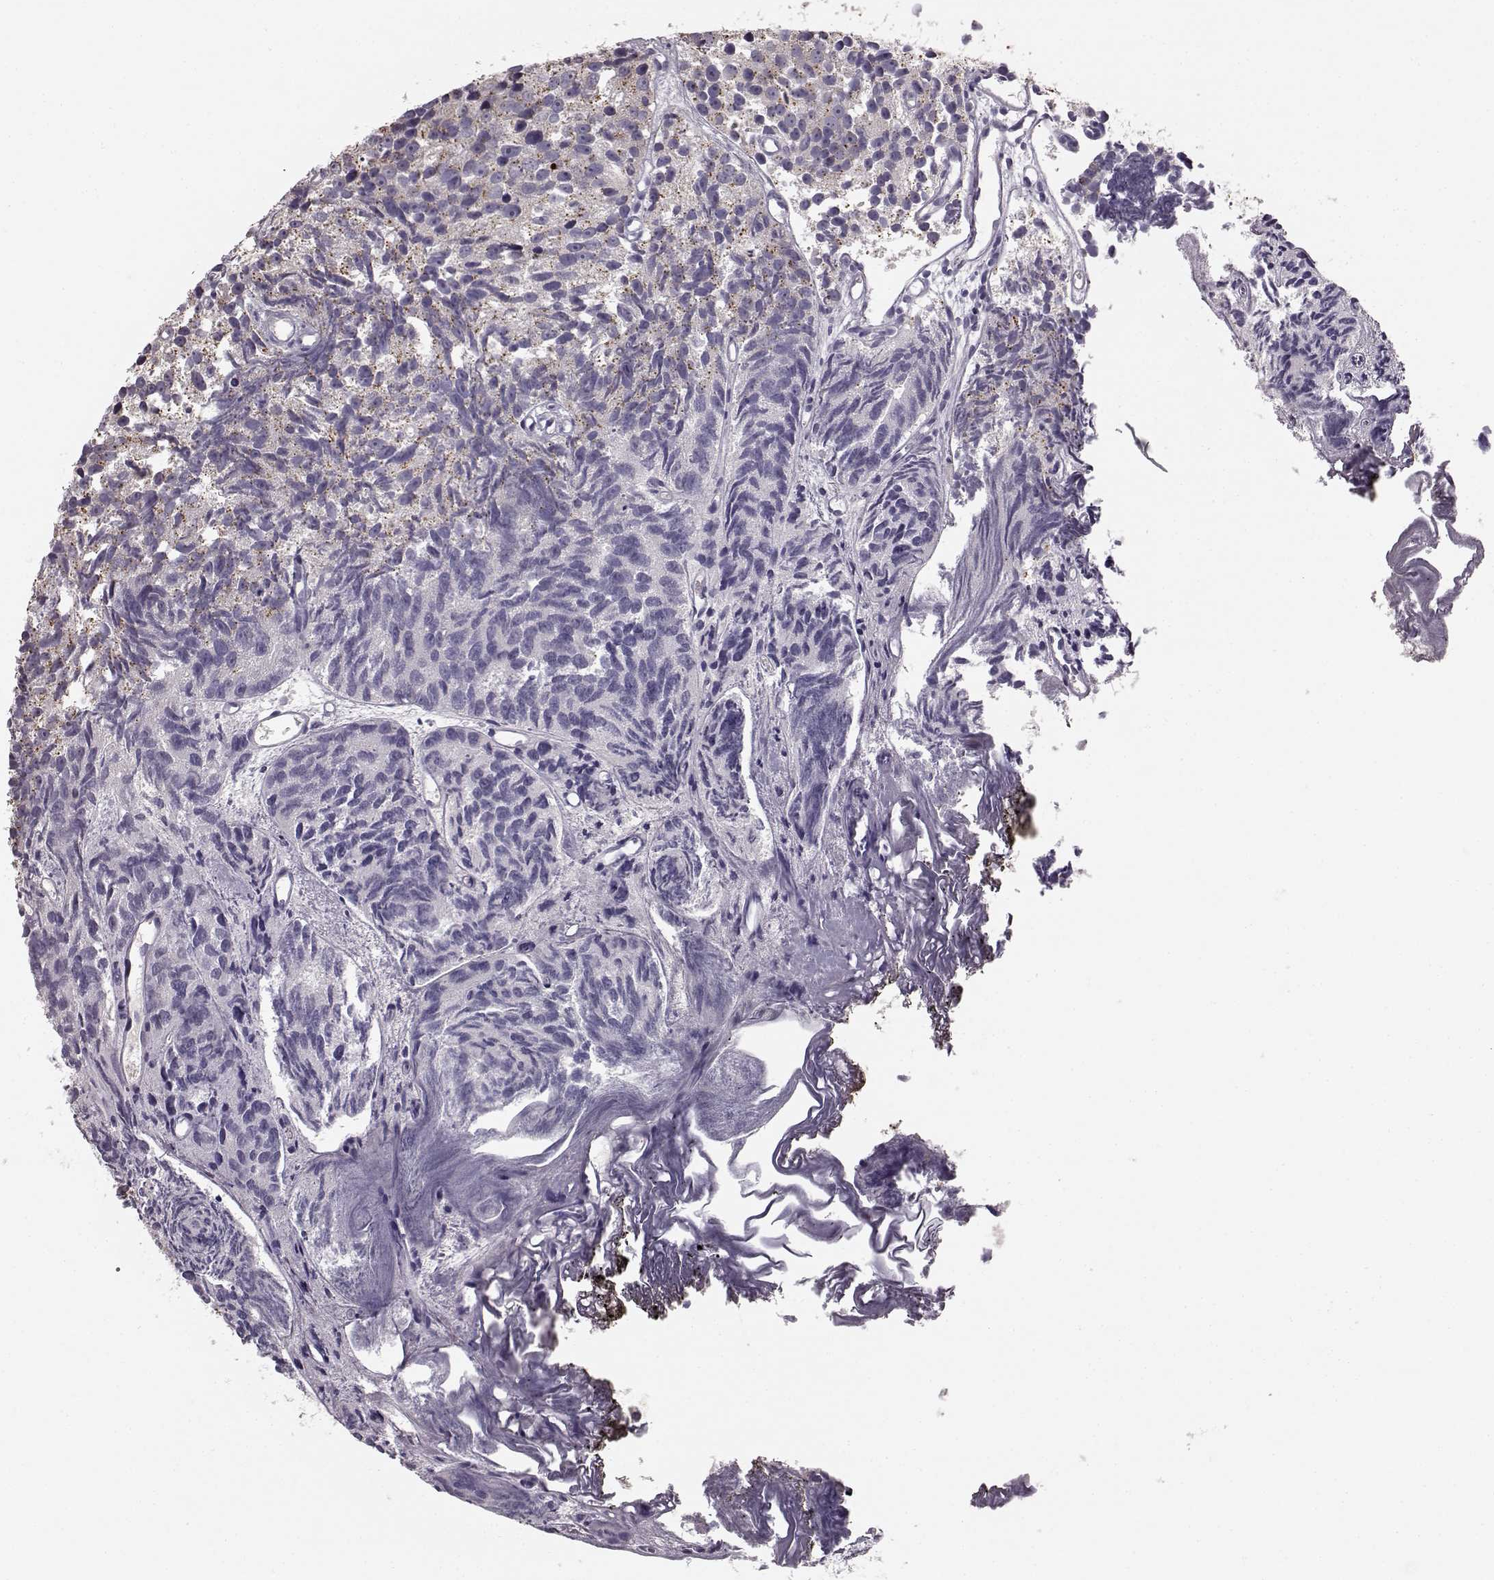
{"staining": {"intensity": "negative", "quantity": "none", "location": "none"}, "tissue": "prostate cancer", "cell_type": "Tumor cells", "image_type": "cancer", "snomed": [{"axis": "morphology", "description": "Adenocarcinoma, High grade"}, {"axis": "topography", "description": "Prostate"}], "caption": "This is an immunohistochemistry image of human high-grade adenocarcinoma (prostate). There is no expression in tumor cells.", "gene": "BFSP2", "patient": {"sex": "male", "age": 77}}